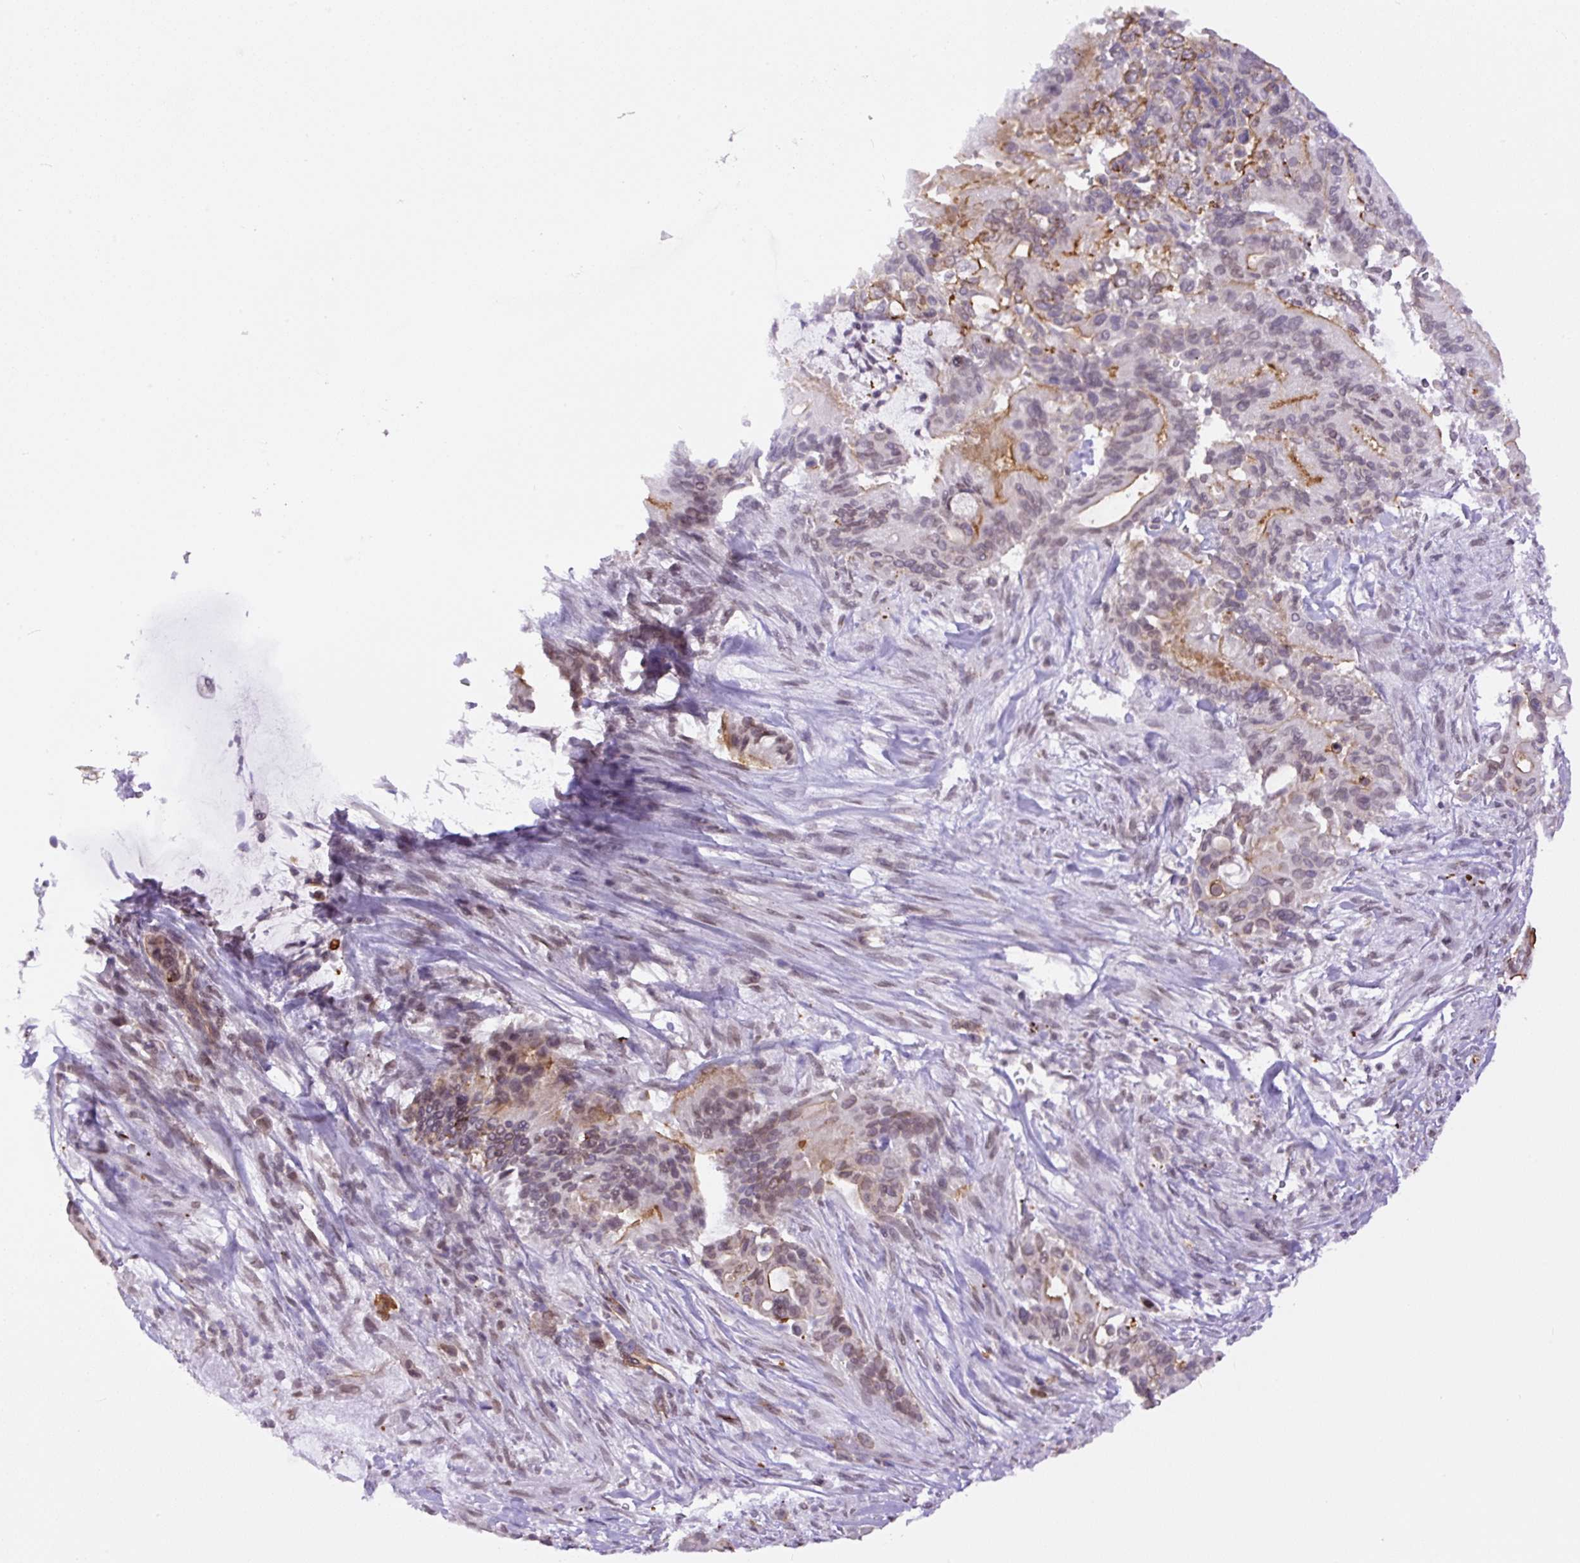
{"staining": {"intensity": "strong", "quantity": "<25%", "location": "cytoplasmic/membranous"}, "tissue": "pancreatic cancer", "cell_type": "Tumor cells", "image_type": "cancer", "snomed": [{"axis": "morphology", "description": "Adenocarcinoma, NOS"}, {"axis": "topography", "description": "Pancreas"}], "caption": "Immunohistochemical staining of human pancreatic cancer (adenocarcinoma) exhibits medium levels of strong cytoplasmic/membranous protein positivity in about <25% of tumor cells. The protein is stained brown, and the nuclei are stained in blue (DAB (3,3'-diaminobenzidine) IHC with brightfield microscopy, high magnification).", "gene": "MYO5C", "patient": {"sex": "male", "age": 68}}